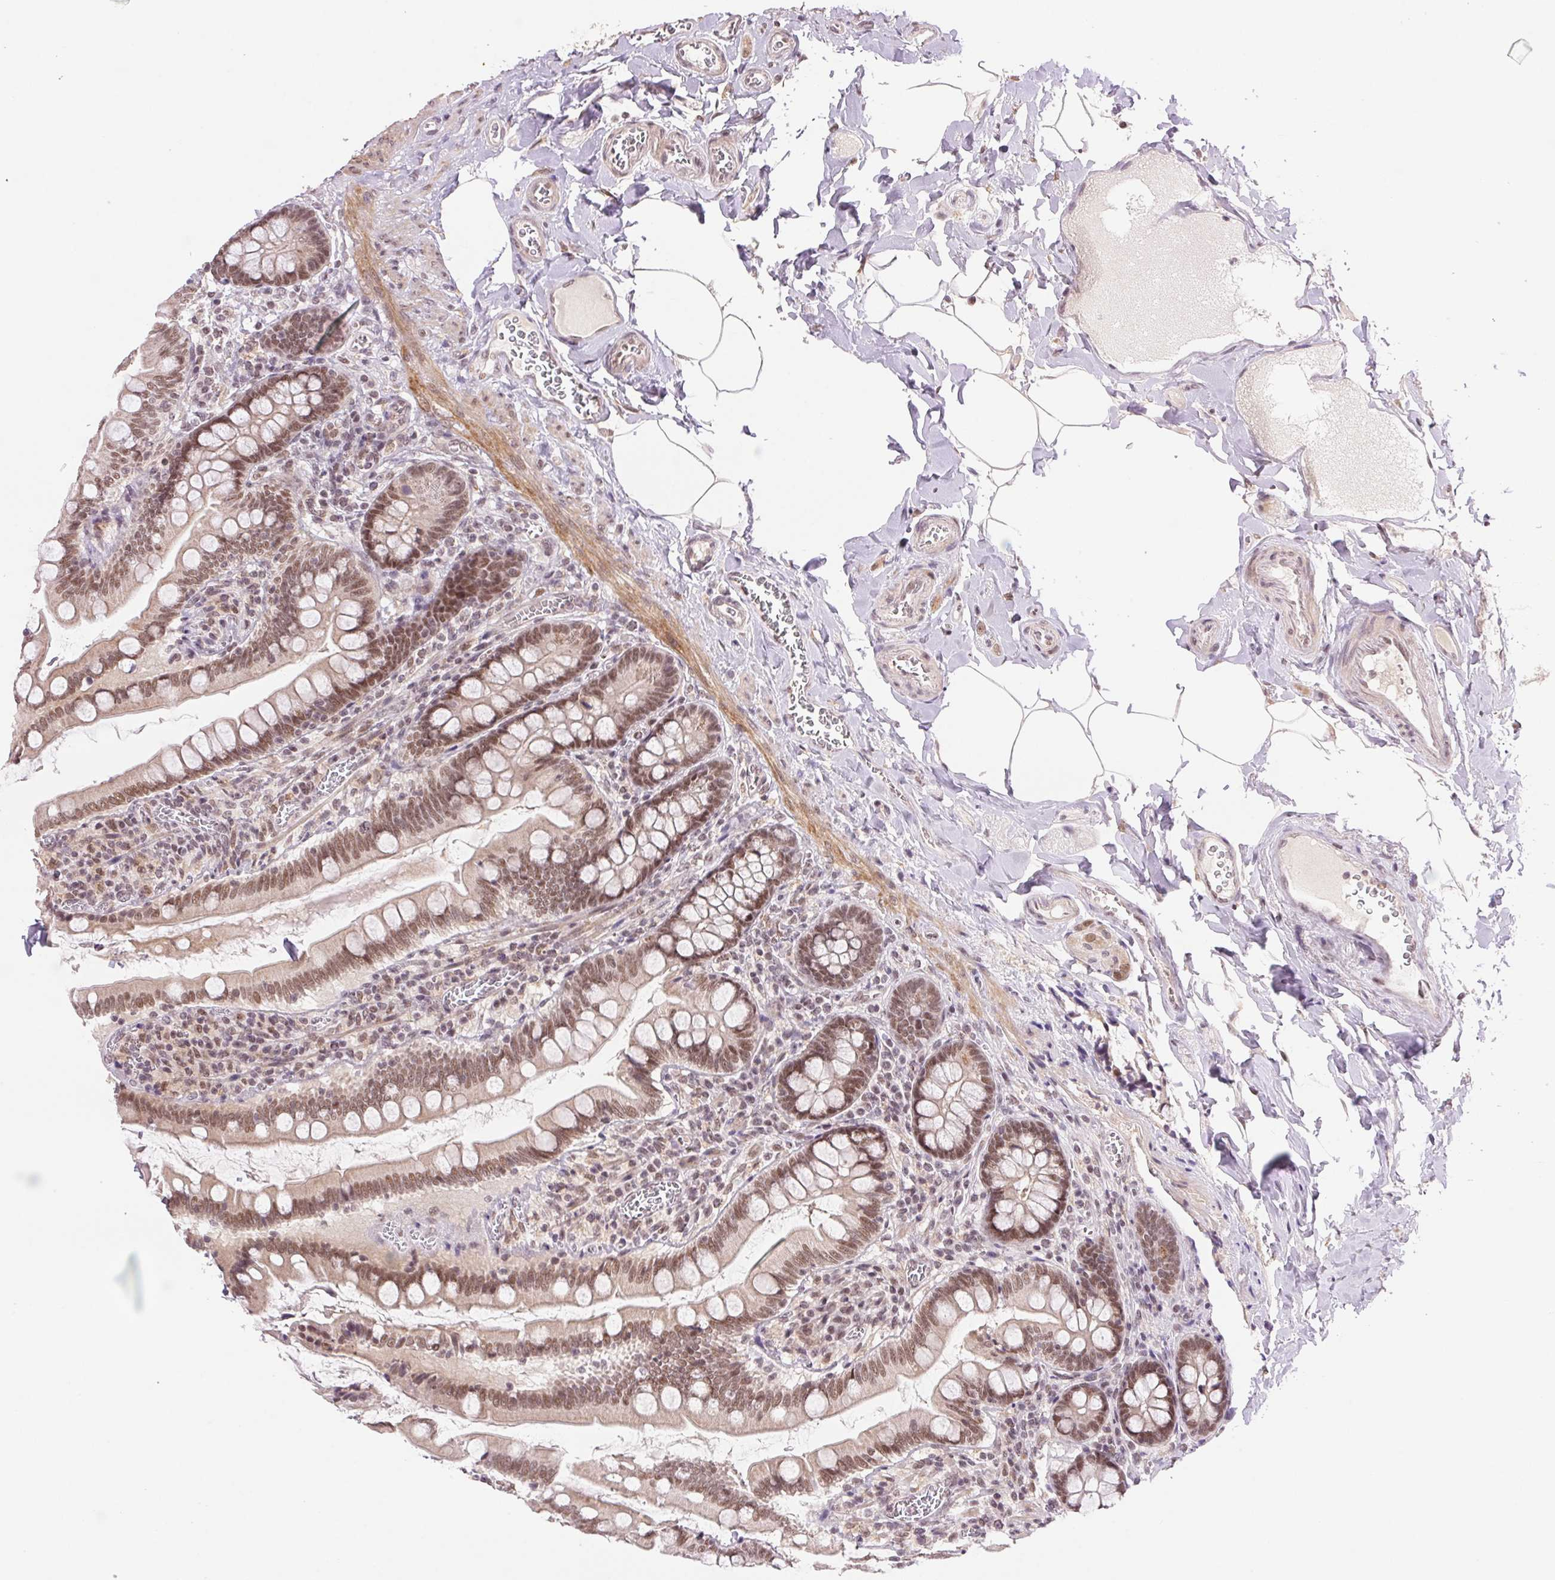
{"staining": {"intensity": "moderate", "quantity": ">75%", "location": "nuclear"}, "tissue": "small intestine", "cell_type": "Glandular cells", "image_type": "normal", "snomed": [{"axis": "morphology", "description": "Normal tissue, NOS"}, {"axis": "topography", "description": "Small intestine"}], "caption": "Small intestine stained with immunohistochemistry demonstrates moderate nuclear staining in approximately >75% of glandular cells.", "gene": "PRPF18", "patient": {"sex": "female", "age": 56}}